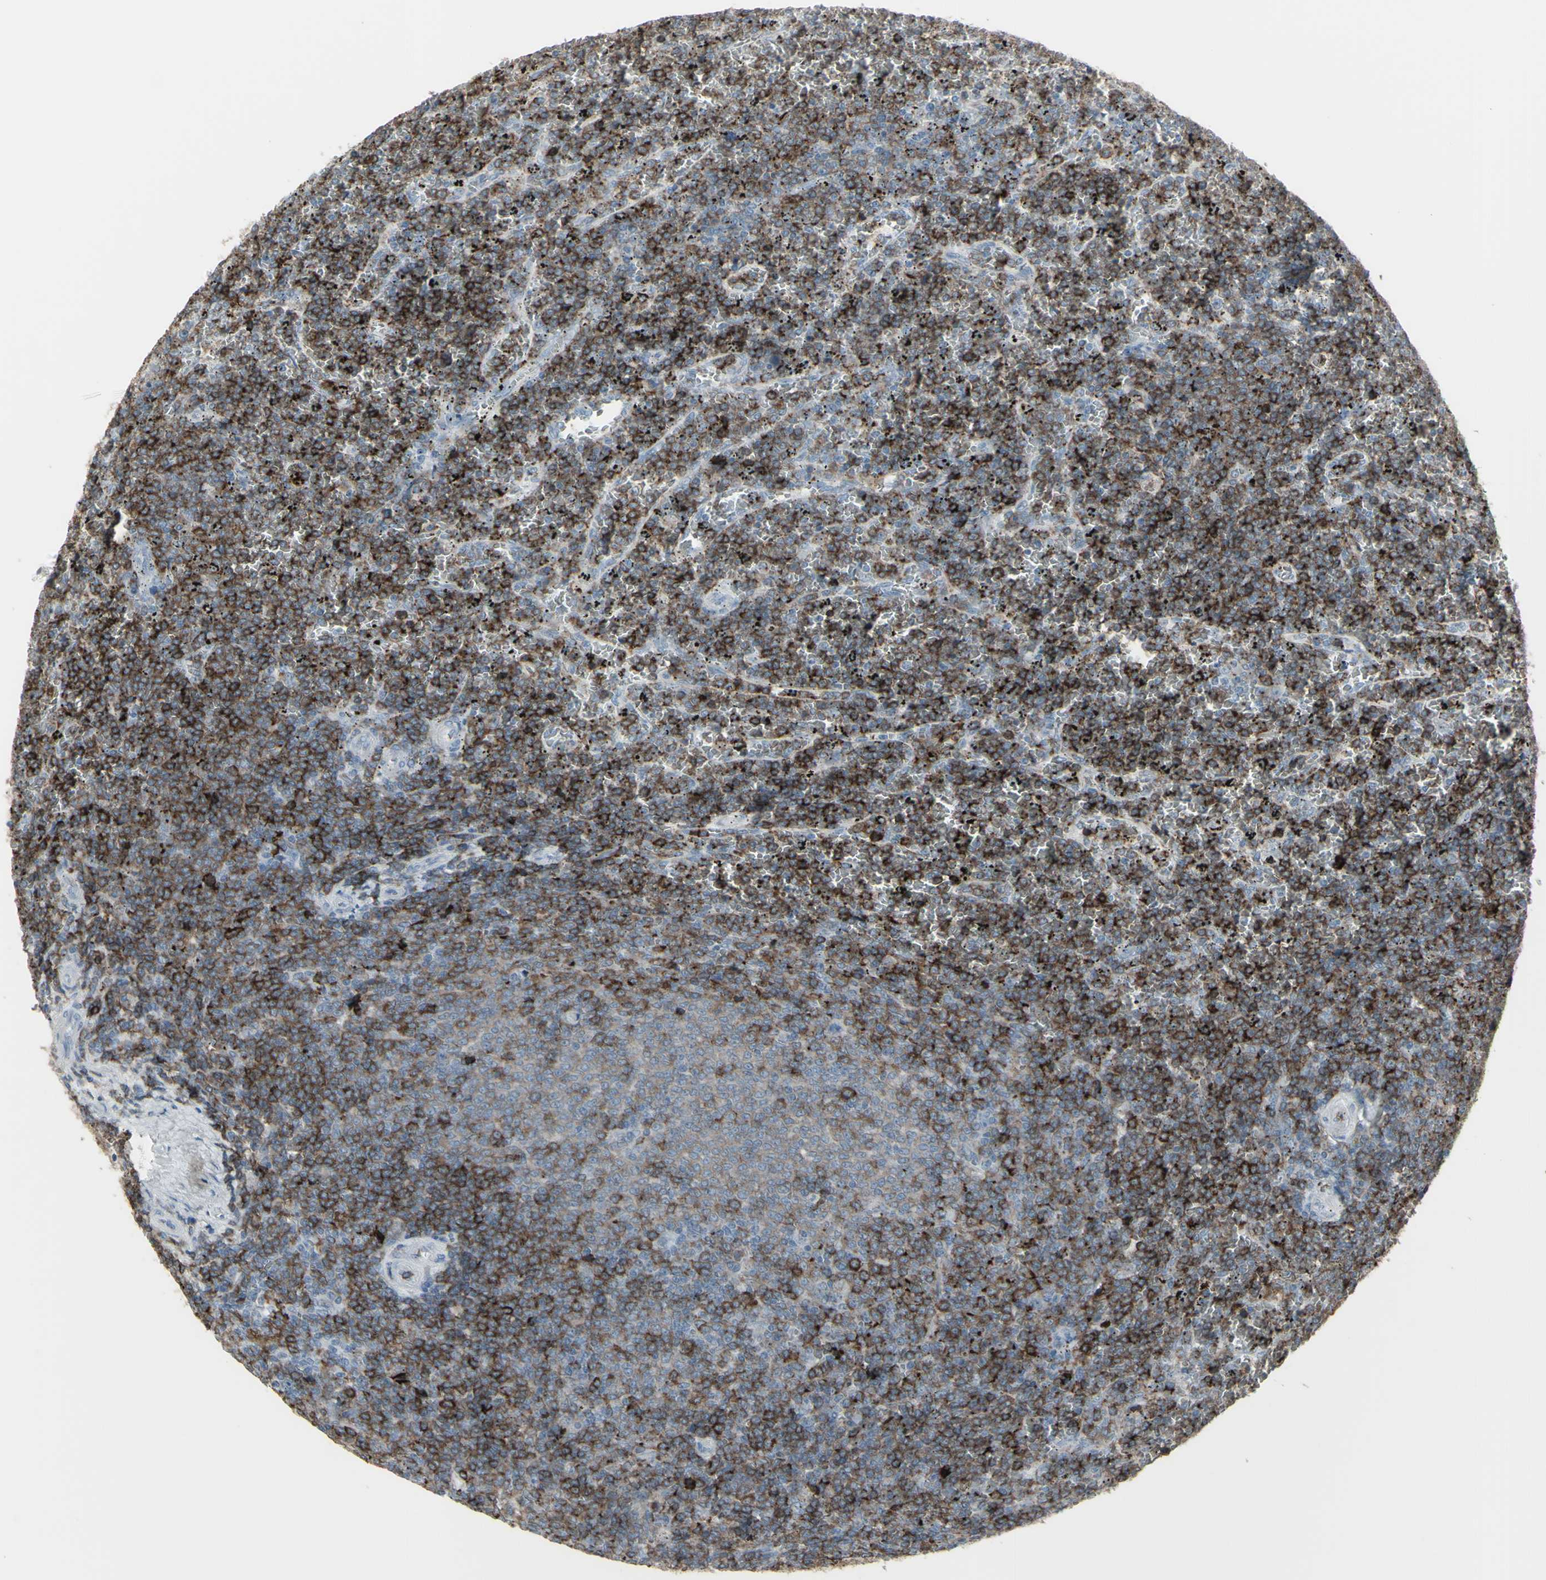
{"staining": {"intensity": "strong", "quantity": ">75%", "location": "cytoplasmic/membranous"}, "tissue": "lymphoma", "cell_type": "Tumor cells", "image_type": "cancer", "snomed": [{"axis": "morphology", "description": "Malignant lymphoma, non-Hodgkin's type, Low grade"}, {"axis": "topography", "description": "Spleen"}], "caption": "Immunohistochemical staining of lymphoma shows high levels of strong cytoplasmic/membranous positivity in about >75% of tumor cells.", "gene": "CD79B", "patient": {"sex": "female", "age": 77}}